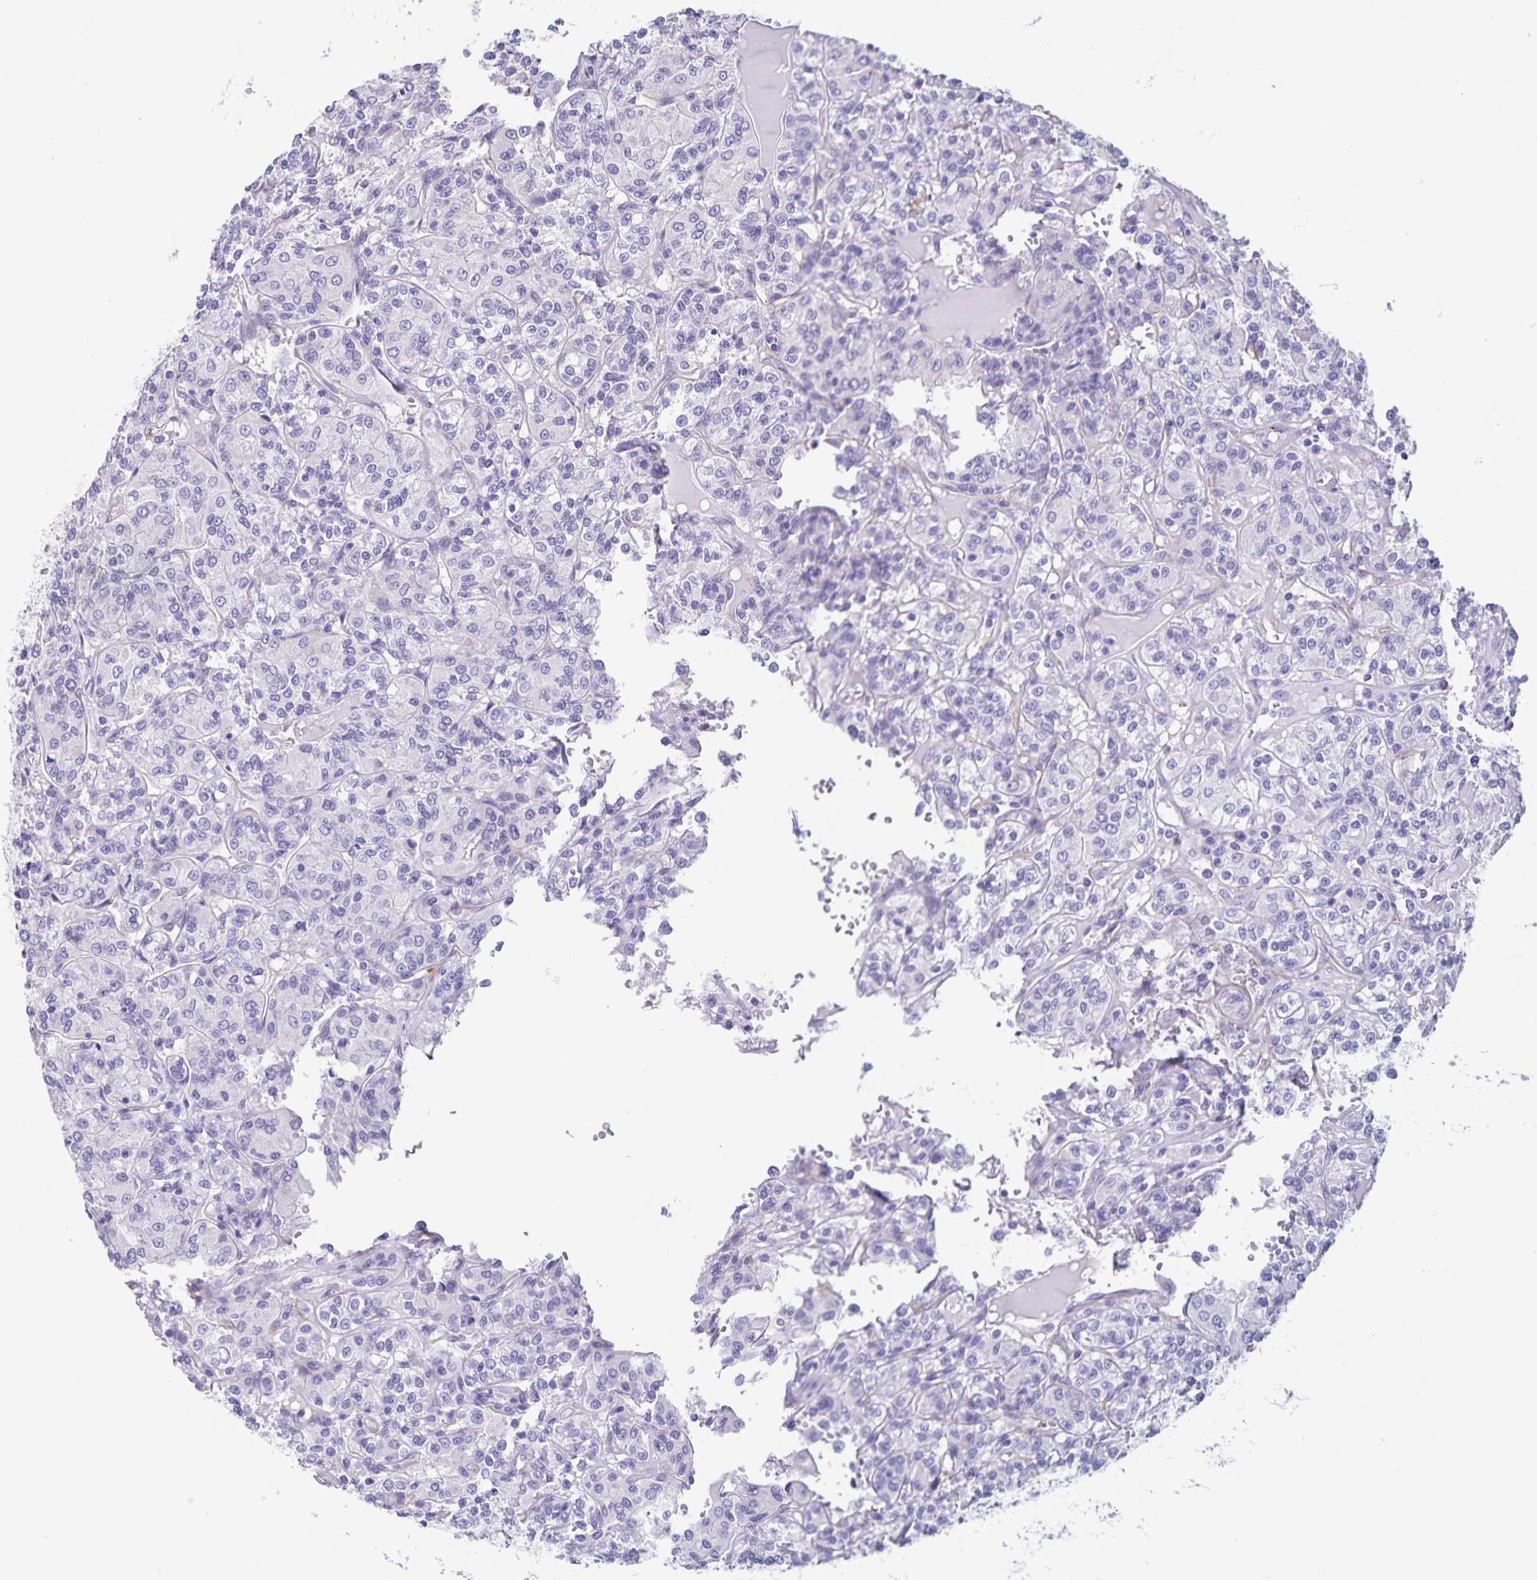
{"staining": {"intensity": "negative", "quantity": "none", "location": "none"}, "tissue": "renal cancer", "cell_type": "Tumor cells", "image_type": "cancer", "snomed": [{"axis": "morphology", "description": "Adenocarcinoma, NOS"}, {"axis": "topography", "description": "Kidney"}], "caption": "Micrograph shows no significant protein staining in tumor cells of renal cancer (adenocarcinoma). (Stains: DAB (3,3'-diaminobenzidine) IHC with hematoxylin counter stain, Microscopy: brightfield microscopy at high magnification).", "gene": "SYNM", "patient": {"sex": "male", "age": 36}}